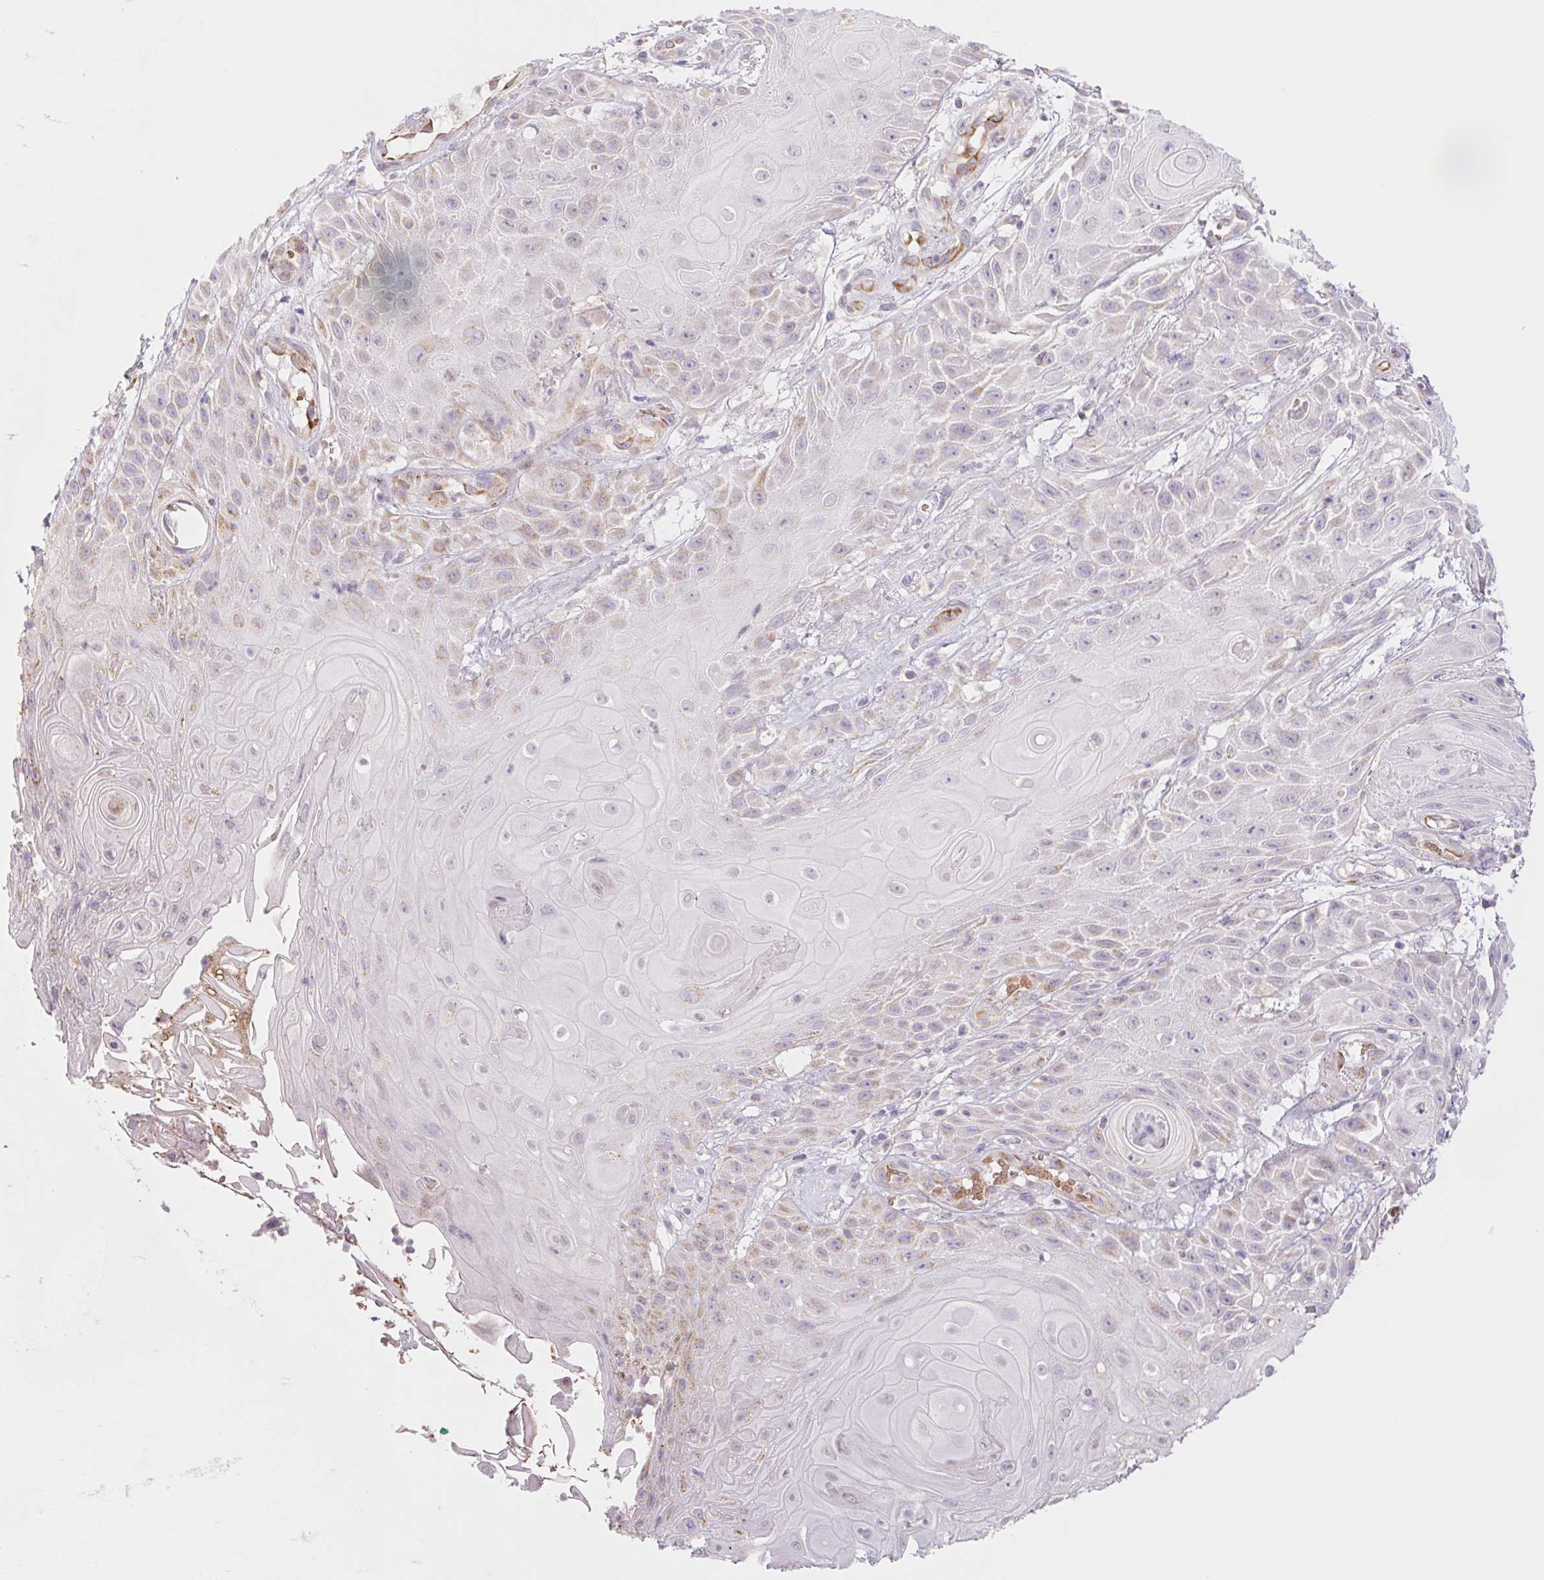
{"staining": {"intensity": "weak", "quantity": "<25%", "location": "cytoplasmic/membranous"}, "tissue": "skin cancer", "cell_type": "Tumor cells", "image_type": "cancer", "snomed": [{"axis": "morphology", "description": "Squamous cell carcinoma, NOS"}, {"axis": "topography", "description": "Skin"}], "caption": "This photomicrograph is of skin cancer (squamous cell carcinoma) stained with immunohistochemistry (IHC) to label a protein in brown with the nuclei are counter-stained blue. There is no positivity in tumor cells. Brightfield microscopy of immunohistochemistry (IHC) stained with DAB (3,3'-diaminobenzidine) (brown) and hematoxylin (blue), captured at high magnification.", "gene": "IGFL3", "patient": {"sex": "male", "age": 62}}